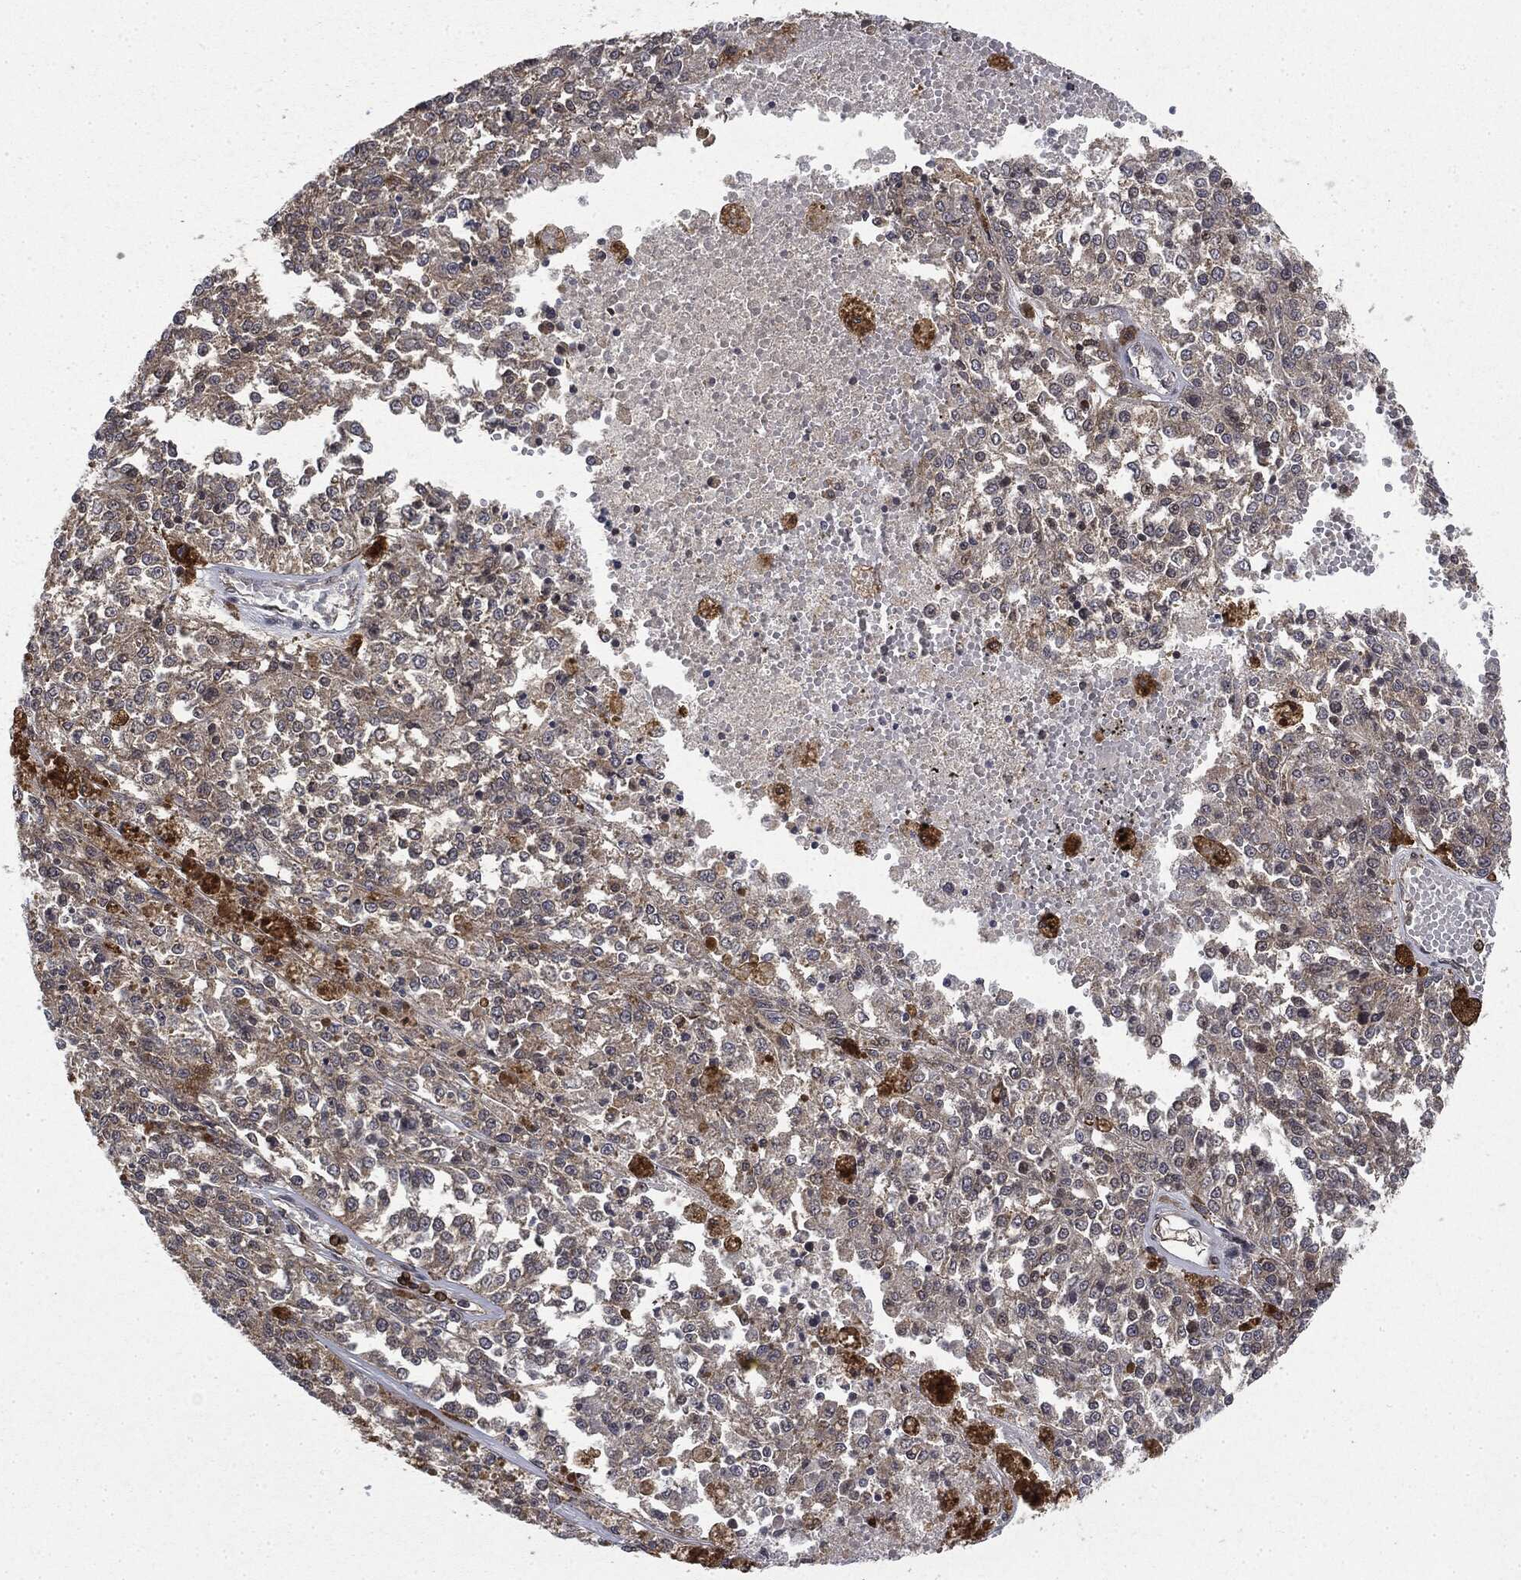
{"staining": {"intensity": "weak", "quantity": "<25%", "location": "cytoplasmic/membranous"}, "tissue": "melanoma", "cell_type": "Tumor cells", "image_type": "cancer", "snomed": [{"axis": "morphology", "description": "Malignant melanoma, Metastatic site"}, {"axis": "topography", "description": "Lymph node"}], "caption": "High magnification brightfield microscopy of melanoma stained with DAB (3,3'-diaminobenzidine) (brown) and counterstained with hematoxylin (blue): tumor cells show no significant positivity.", "gene": "SNX5", "patient": {"sex": "female", "age": 64}}